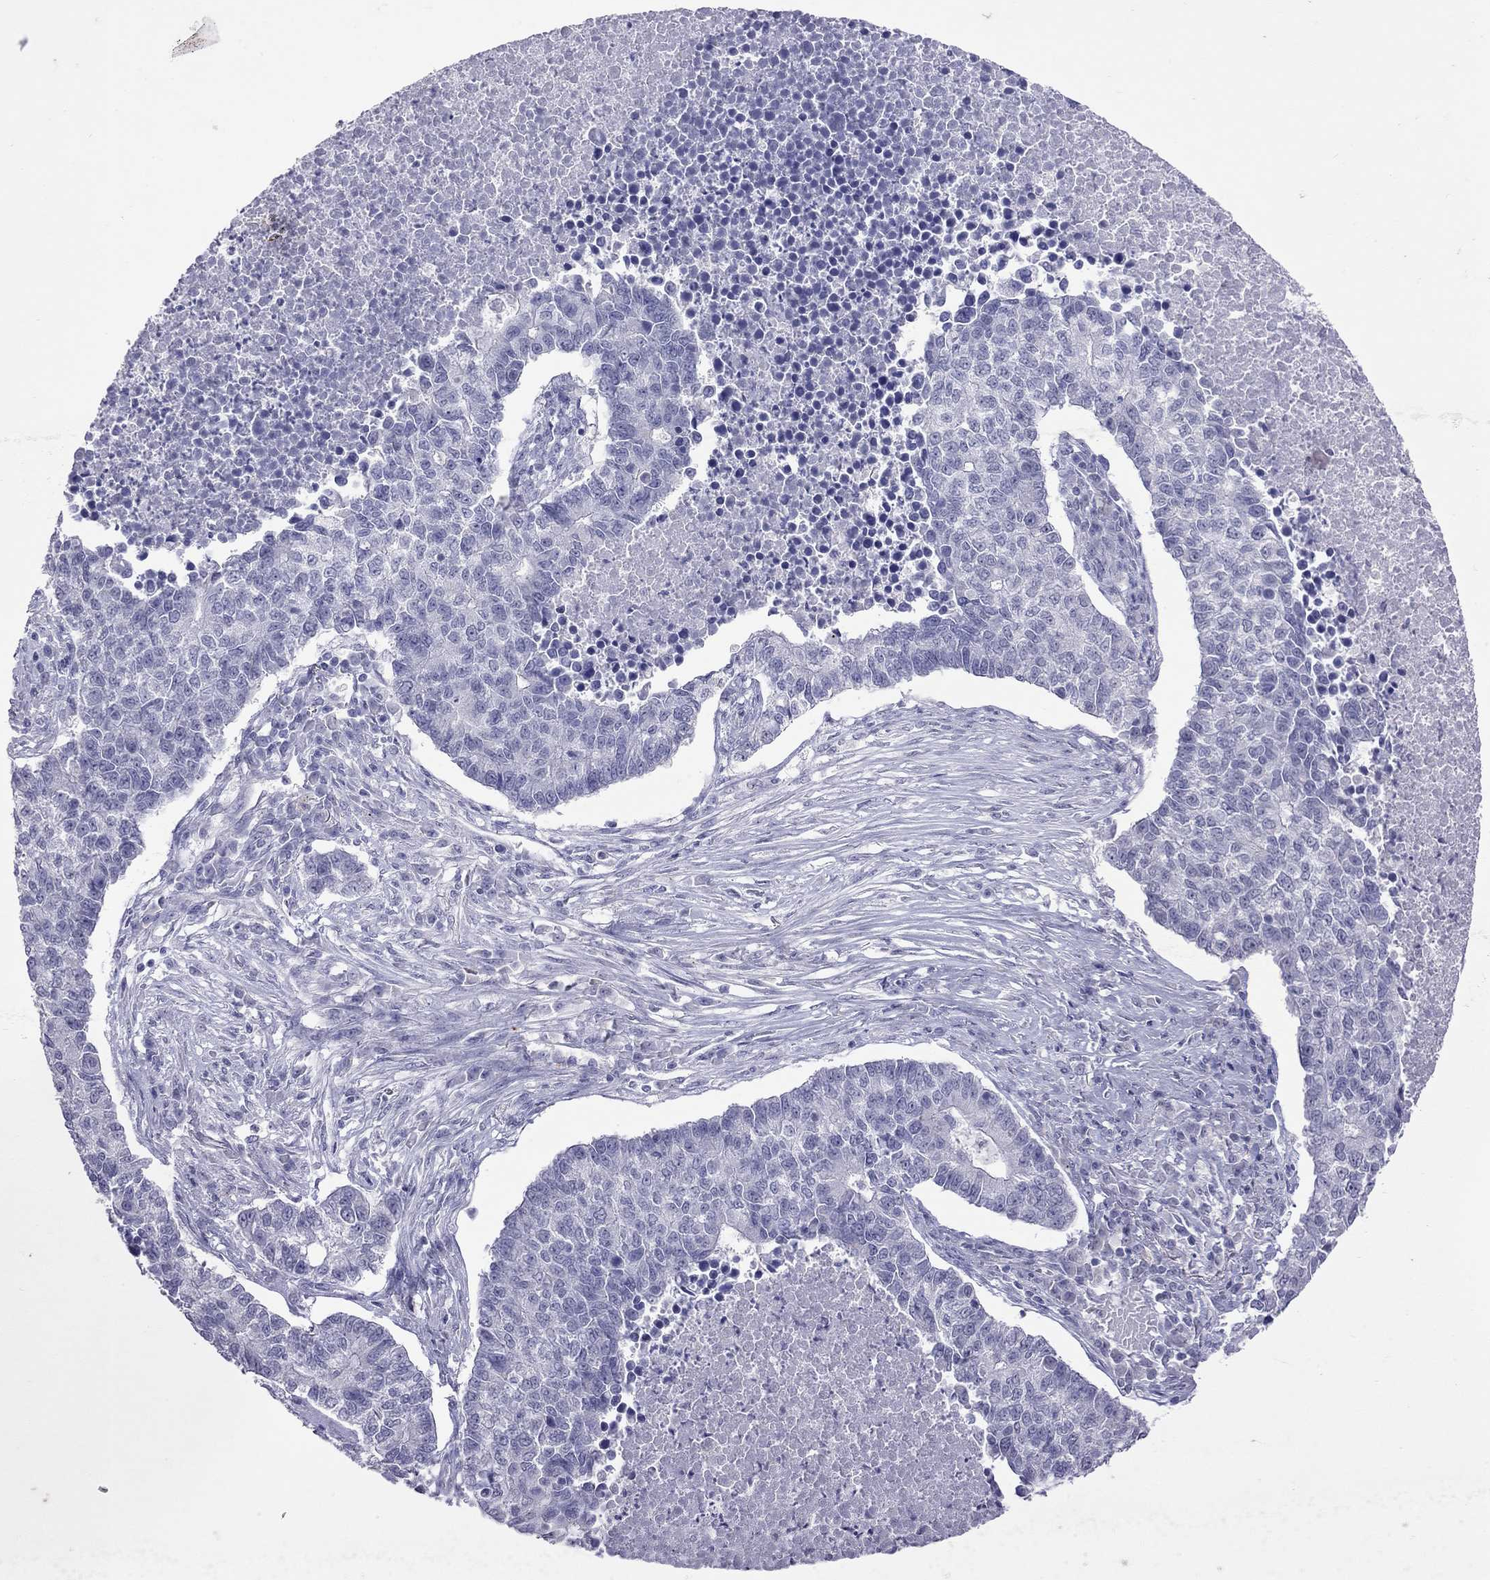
{"staining": {"intensity": "negative", "quantity": "none", "location": "none"}, "tissue": "lung cancer", "cell_type": "Tumor cells", "image_type": "cancer", "snomed": [{"axis": "morphology", "description": "Adenocarcinoma, NOS"}, {"axis": "topography", "description": "Lung"}], "caption": "IHC photomicrograph of human lung cancer stained for a protein (brown), which shows no positivity in tumor cells.", "gene": "SLAMF1", "patient": {"sex": "male", "age": 57}}